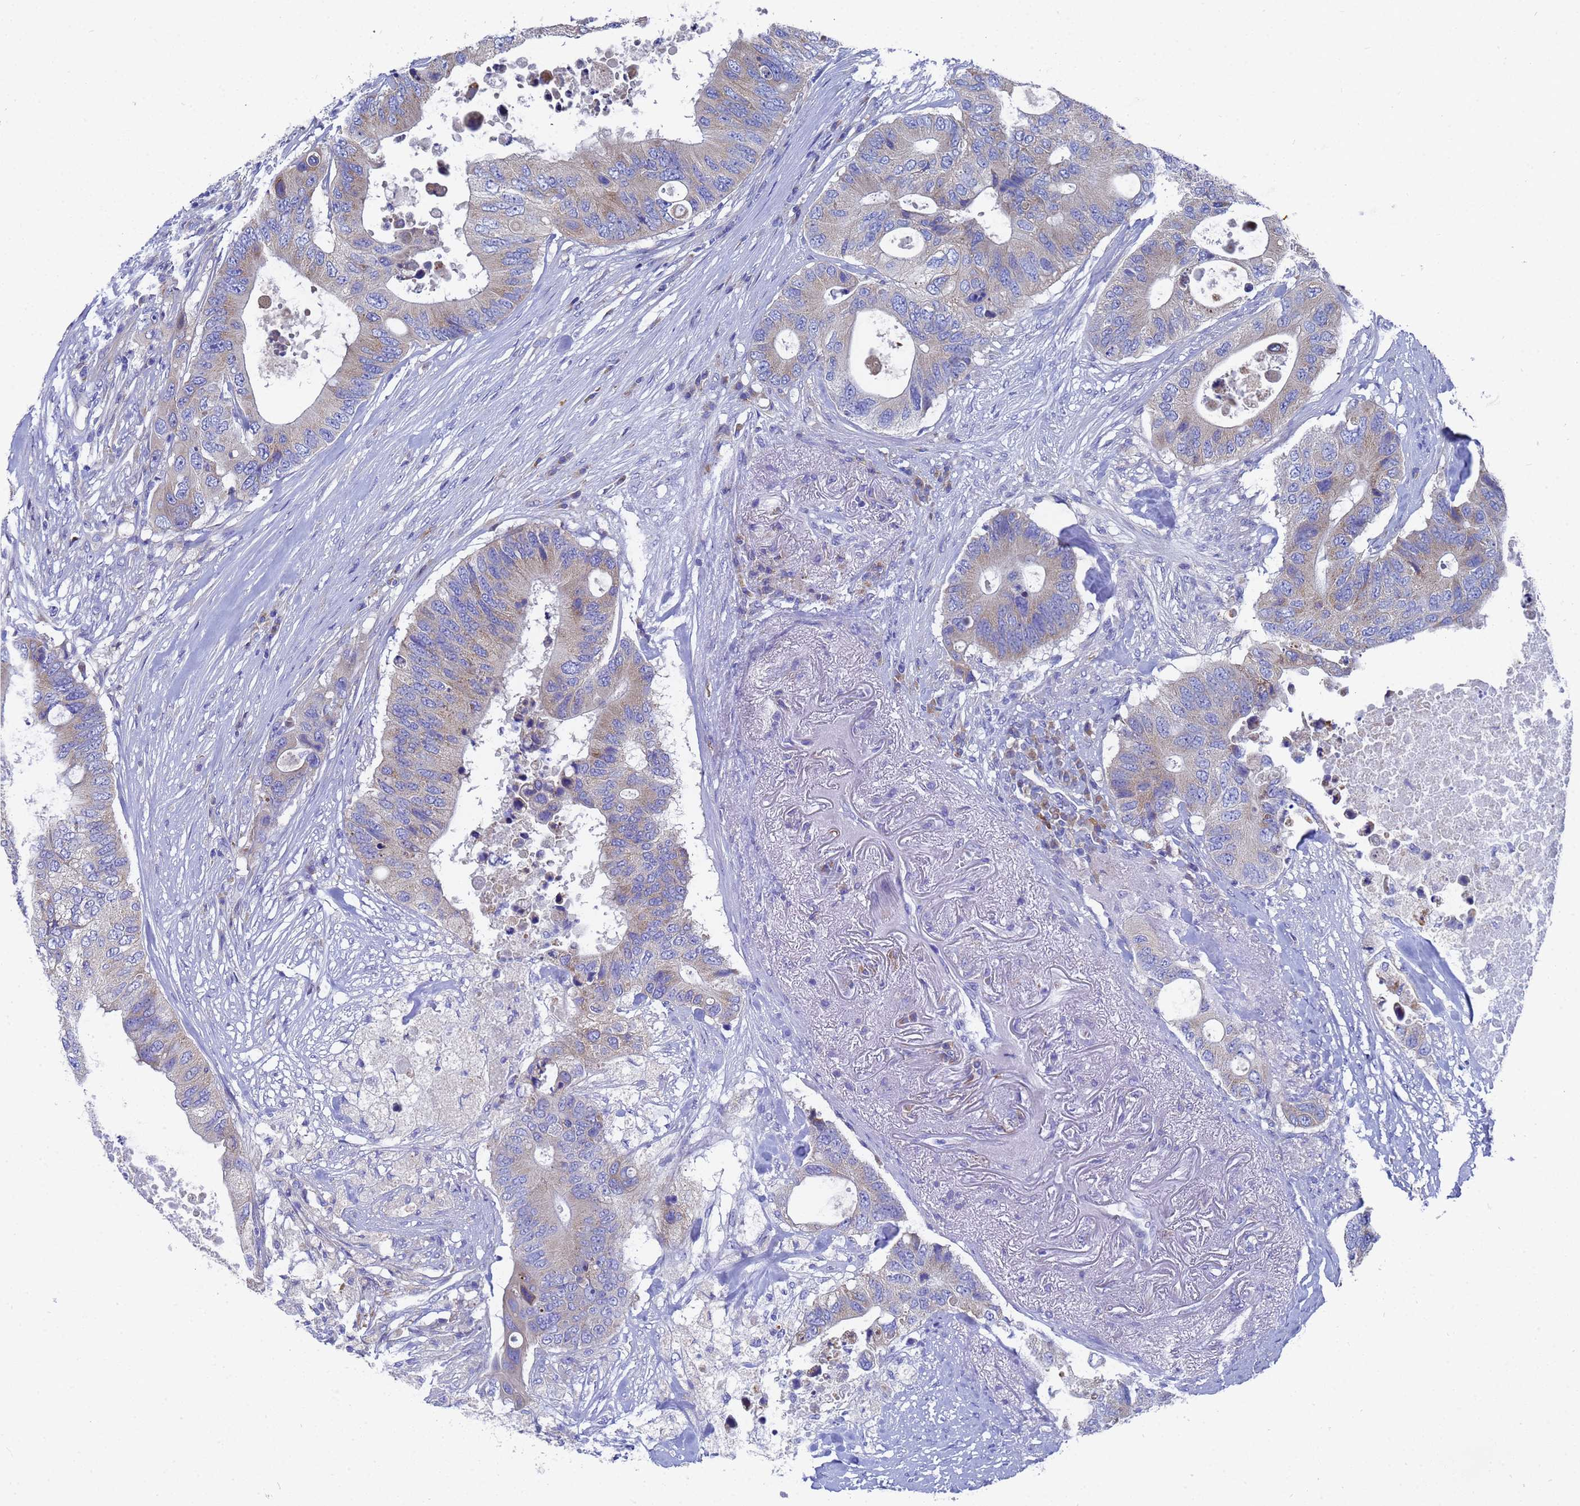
{"staining": {"intensity": "weak", "quantity": "25%-75%", "location": "cytoplasmic/membranous"}, "tissue": "colorectal cancer", "cell_type": "Tumor cells", "image_type": "cancer", "snomed": [{"axis": "morphology", "description": "Adenocarcinoma, NOS"}, {"axis": "topography", "description": "Colon"}], "caption": "Adenocarcinoma (colorectal) tissue reveals weak cytoplasmic/membranous expression in approximately 25%-75% of tumor cells, visualized by immunohistochemistry.", "gene": "TM4SF4", "patient": {"sex": "male", "age": 71}}